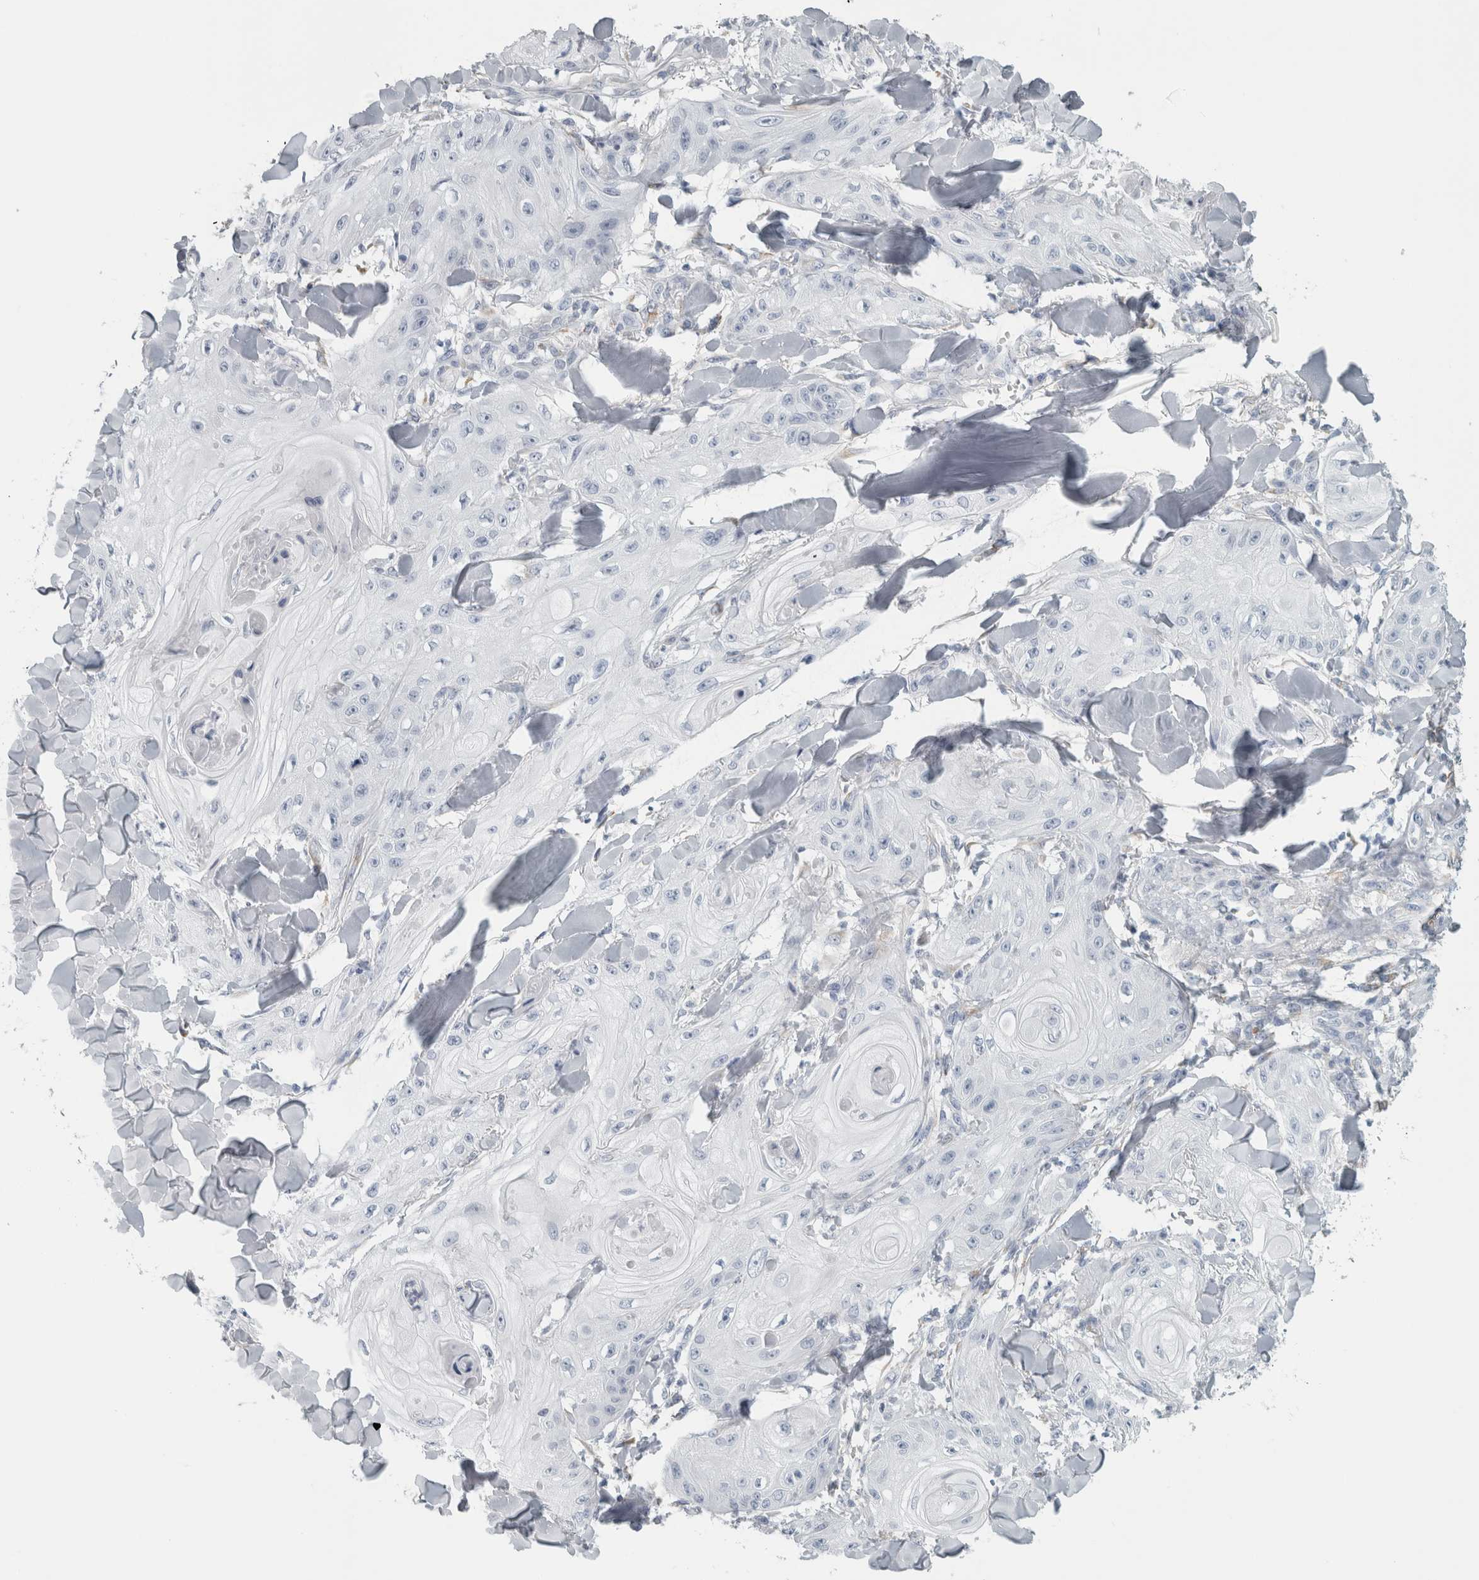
{"staining": {"intensity": "negative", "quantity": "none", "location": "none"}, "tissue": "skin cancer", "cell_type": "Tumor cells", "image_type": "cancer", "snomed": [{"axis": "morphology", "description": "Squamous cell carcinoma, NOS"}, {"axis": "topography", "description": "Skin"}], "caption": "Immunohistochemistry micrograph of skin cancer stained for a protein (brown), which reveals no expression in tumor cells.", "gene": "B3GNT3", "patient": {"sex": "male", "age": 74}}